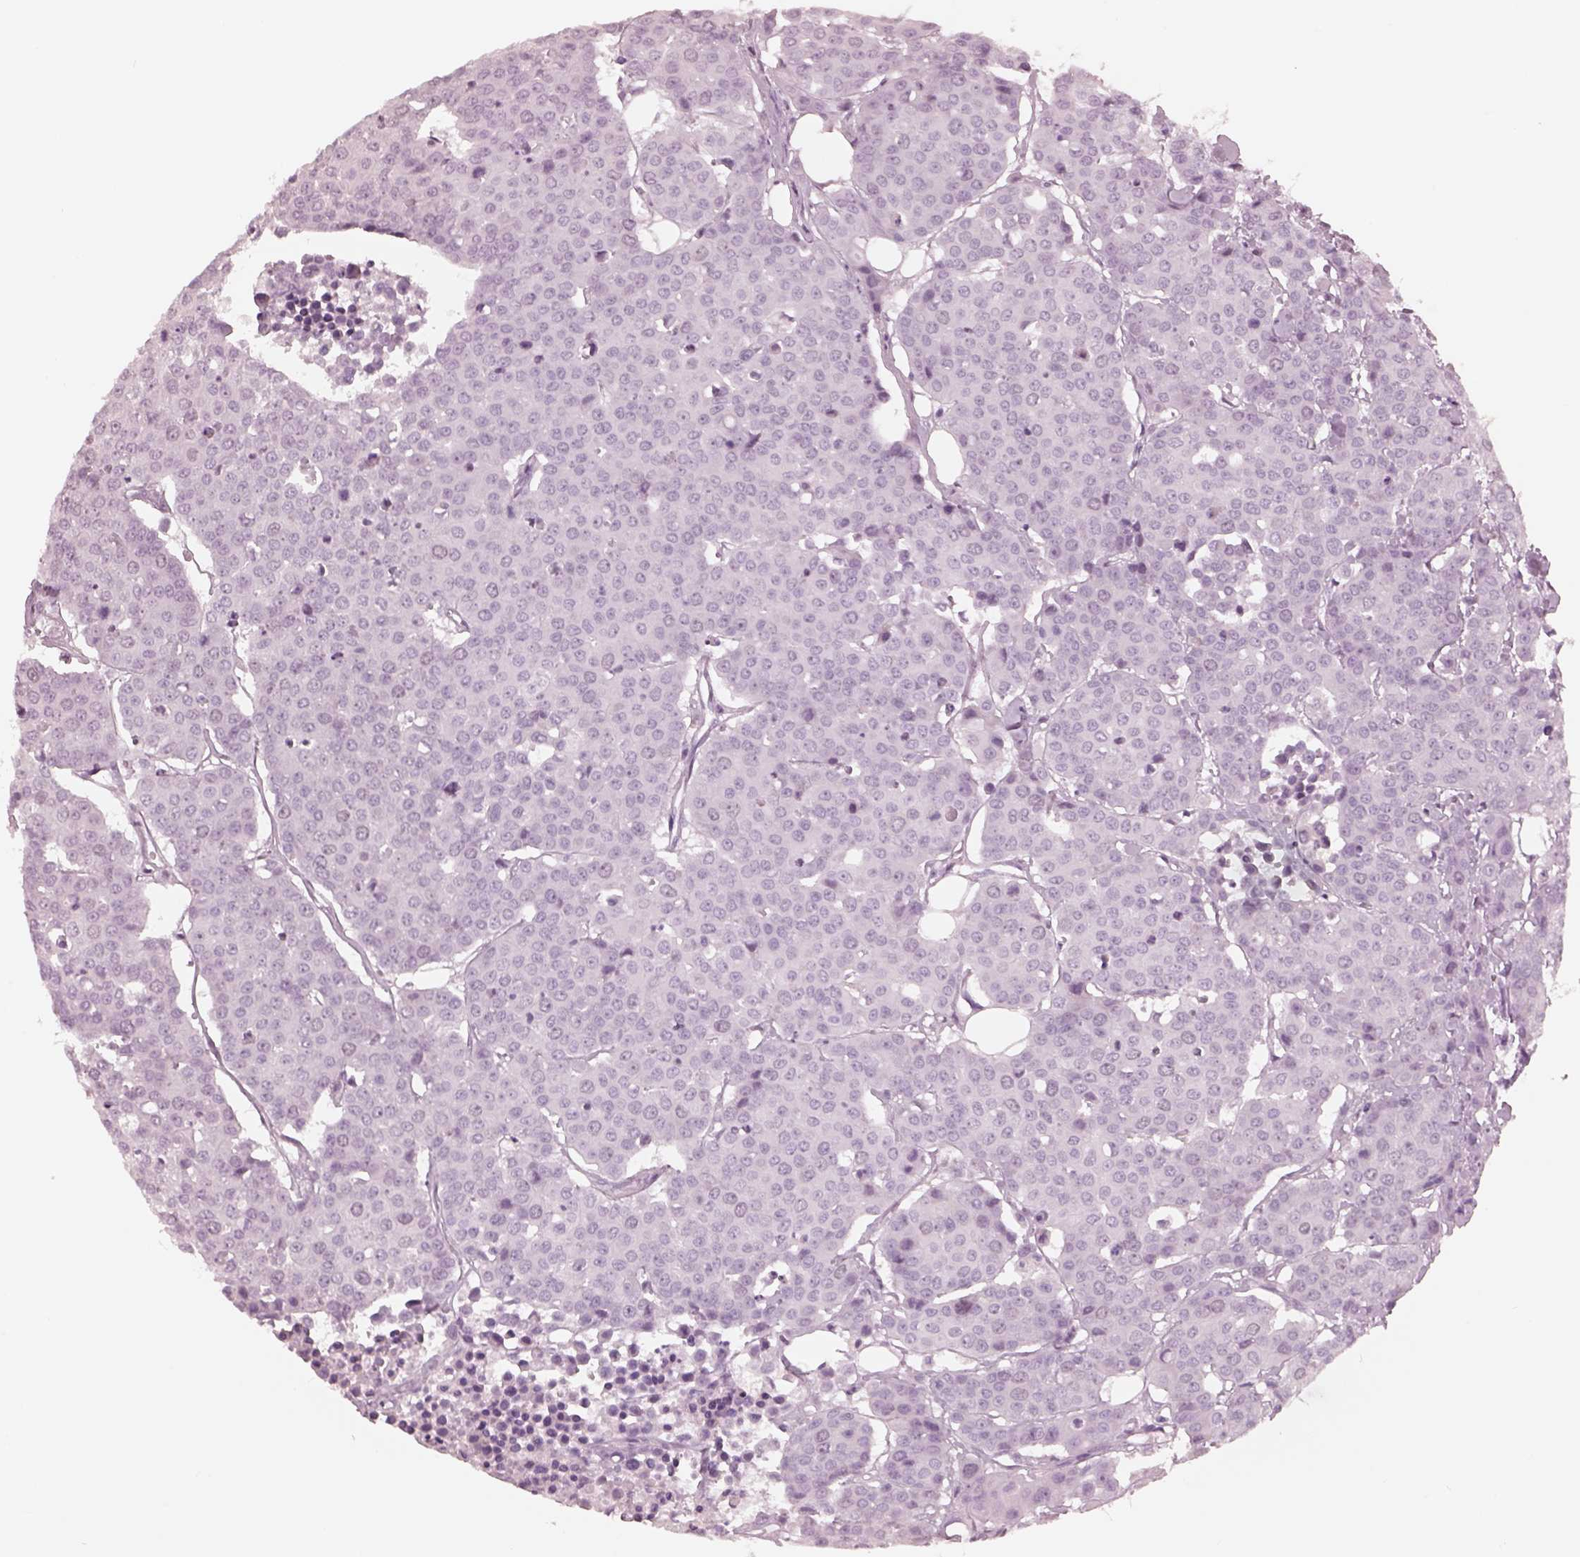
{"staining": {"intensity": "negative", "quantity": "none", "location": "none"}, "tissue": "carcinoid", "cell_type": "Tumor cells", "image_type": "cancer", "snomed": [{"axis": "morphology", "description": "Carcinoid, malignant, NOS"}, {"axis": "topography", "description": "Colon"}], "caption": "Carcinoid was stained to show a protein in brown. There is no significant expression in tumor cells. (DAB immunohistochemistry (IHC) visualized using brightfield microscopy, high magnification).", "gene": "KRTAP24-1", "patient": {"sex": "male", "age": 81}}